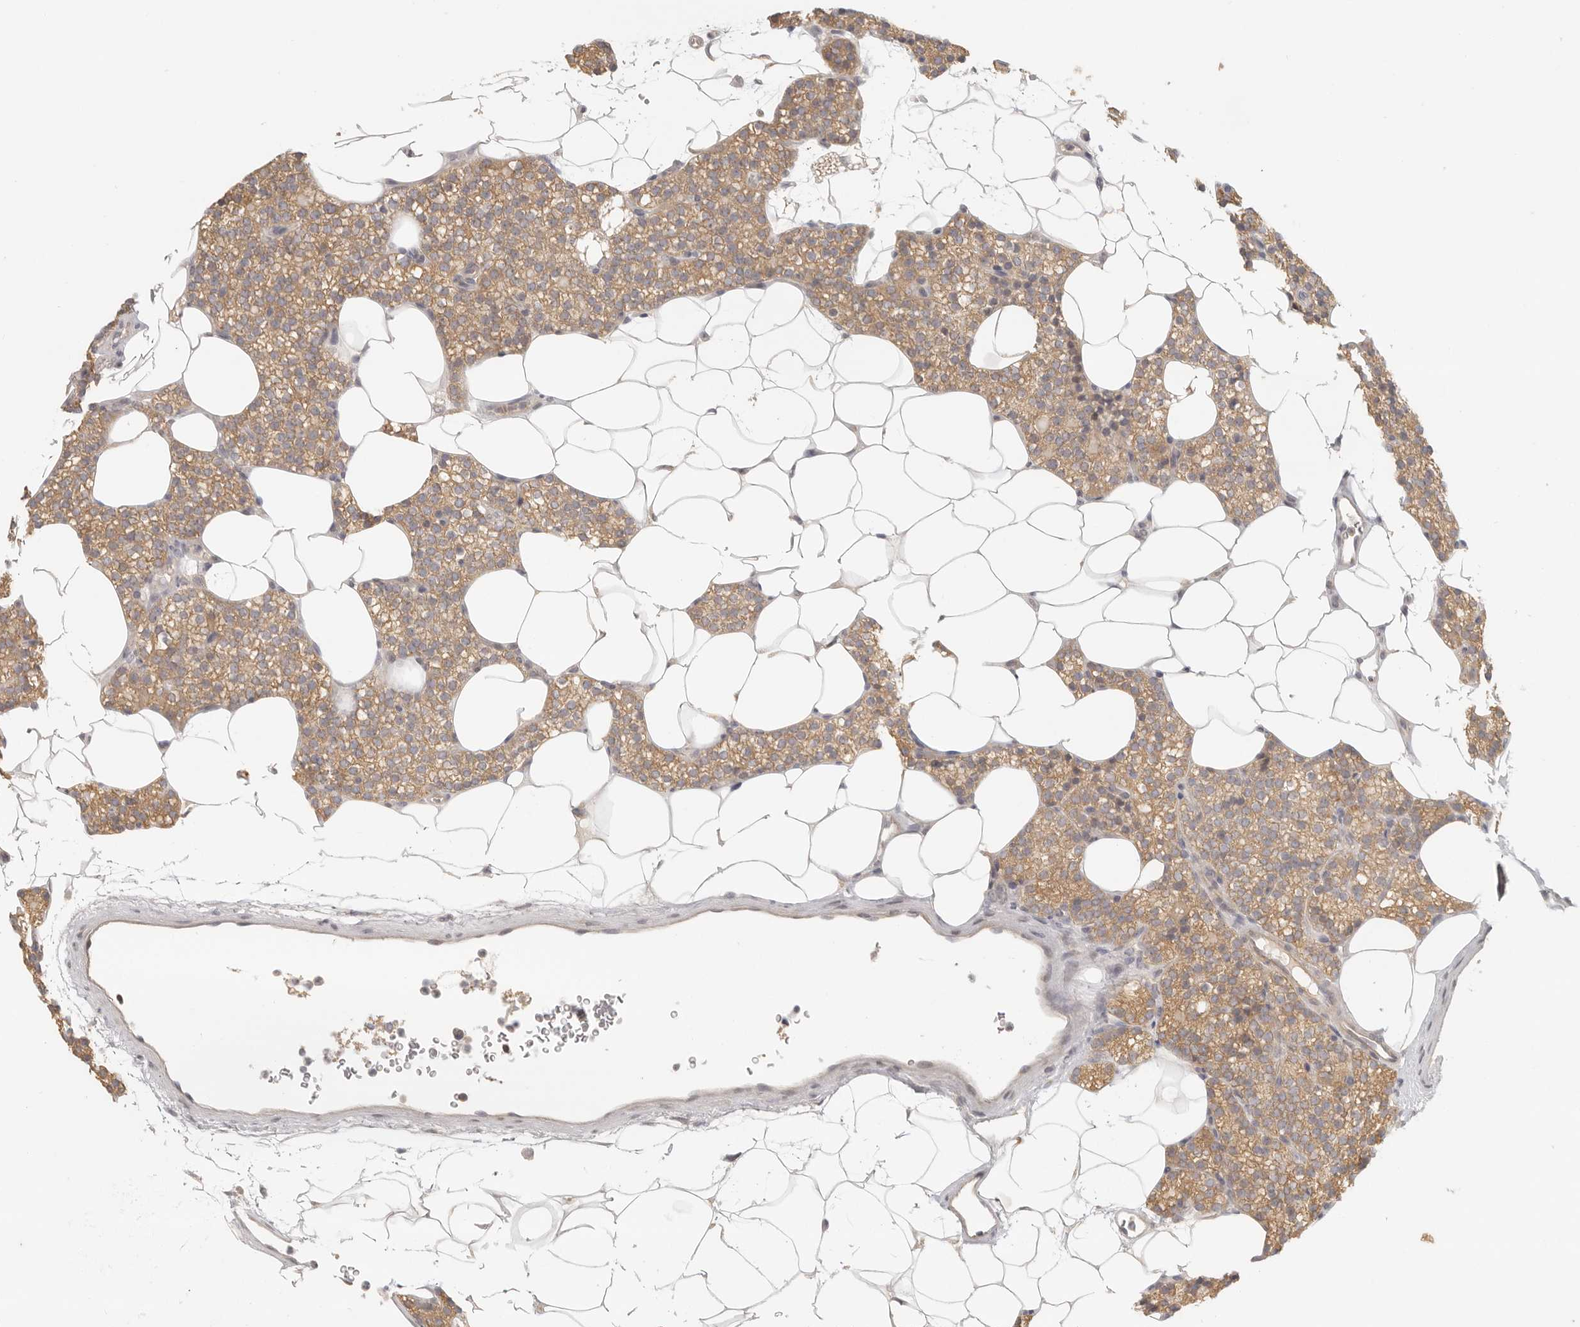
{"staining": {"intensity": "moderate", "quantity": "25%-75%", "location": "cytoplasmic/membranous"}, "tissue": "parathyroid gland", "cell_type": "Glandular cells", "image_type": "normal", "snomed": [{"axis": "morphology", "description": "Normal tissue, NOS"}, {"axis": "topography", "description": "Parathyroid gland"}], "caption": "Moderate cytoplasmic/membranous protein expression is present in about 25%-75% of glandular cells in parathyroid gland. (IHC, brightfield microscopy, high magnification).", "gene": "AHDC1", "patient": {"sex": "female", "age": 56}}